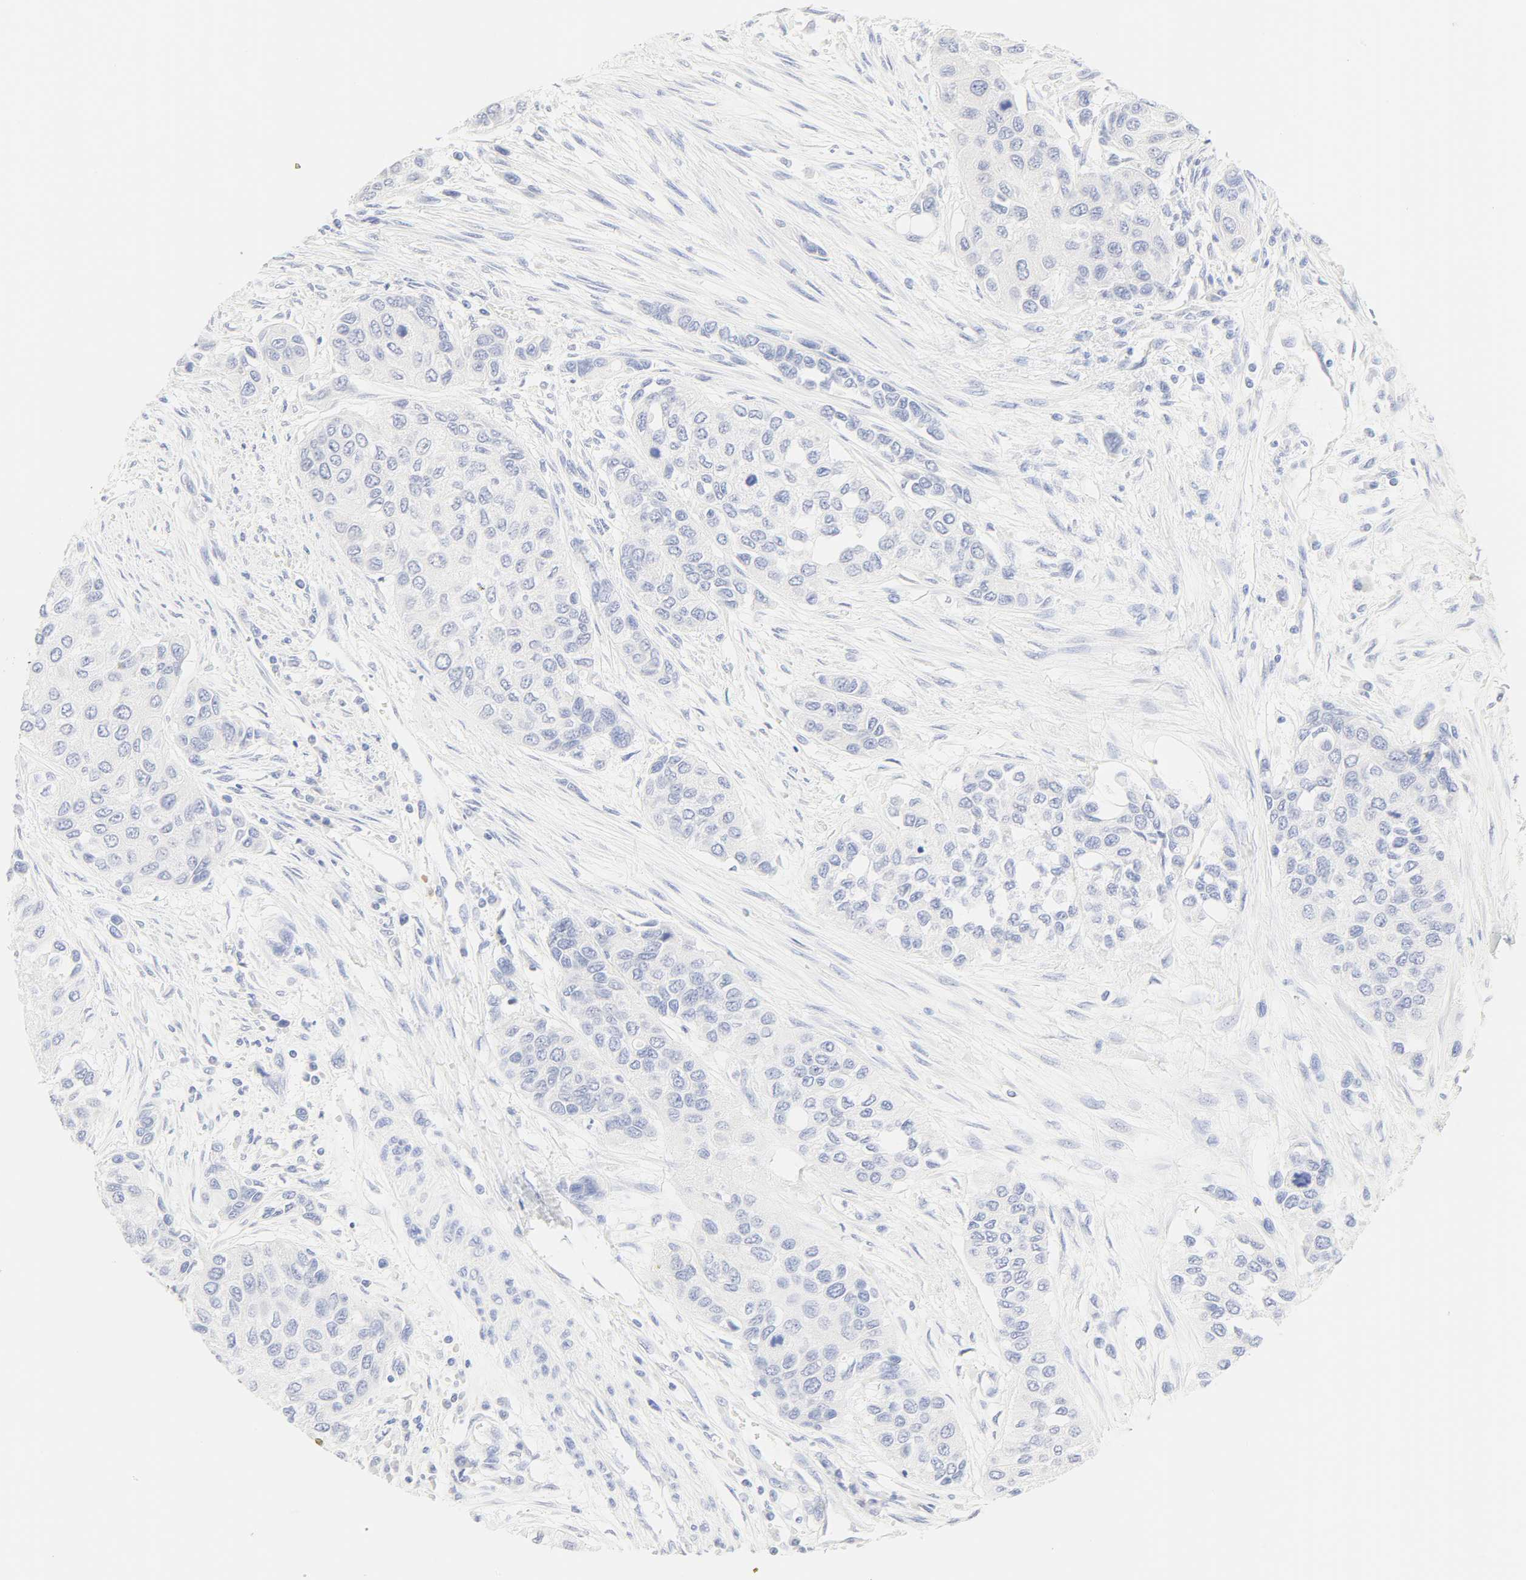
{"staining": {"intensity": "negative", "quantity": "none", "location": "none"}, "tissue": "urothelial cancer", "cell_type": "Tumor cells", "image_type": "cancer", "snomed": [{"axis": "morphology", "description": "Urothelial carcinoma, High grade"}, {"axis": "topography", "description": "Urinary bladder"}], "caption": "Immunohistochemistry (IHC) image of neoplastic tissue: human urothelial cancer stained with DAB (3,3'-diaminobenzidine) displays no significant protein staining in tumor cells. (IHC, brightfield microscopy, high magnification).", "gene": "SLCO1B3", "patient": {"sex": "female", "age": 56}}